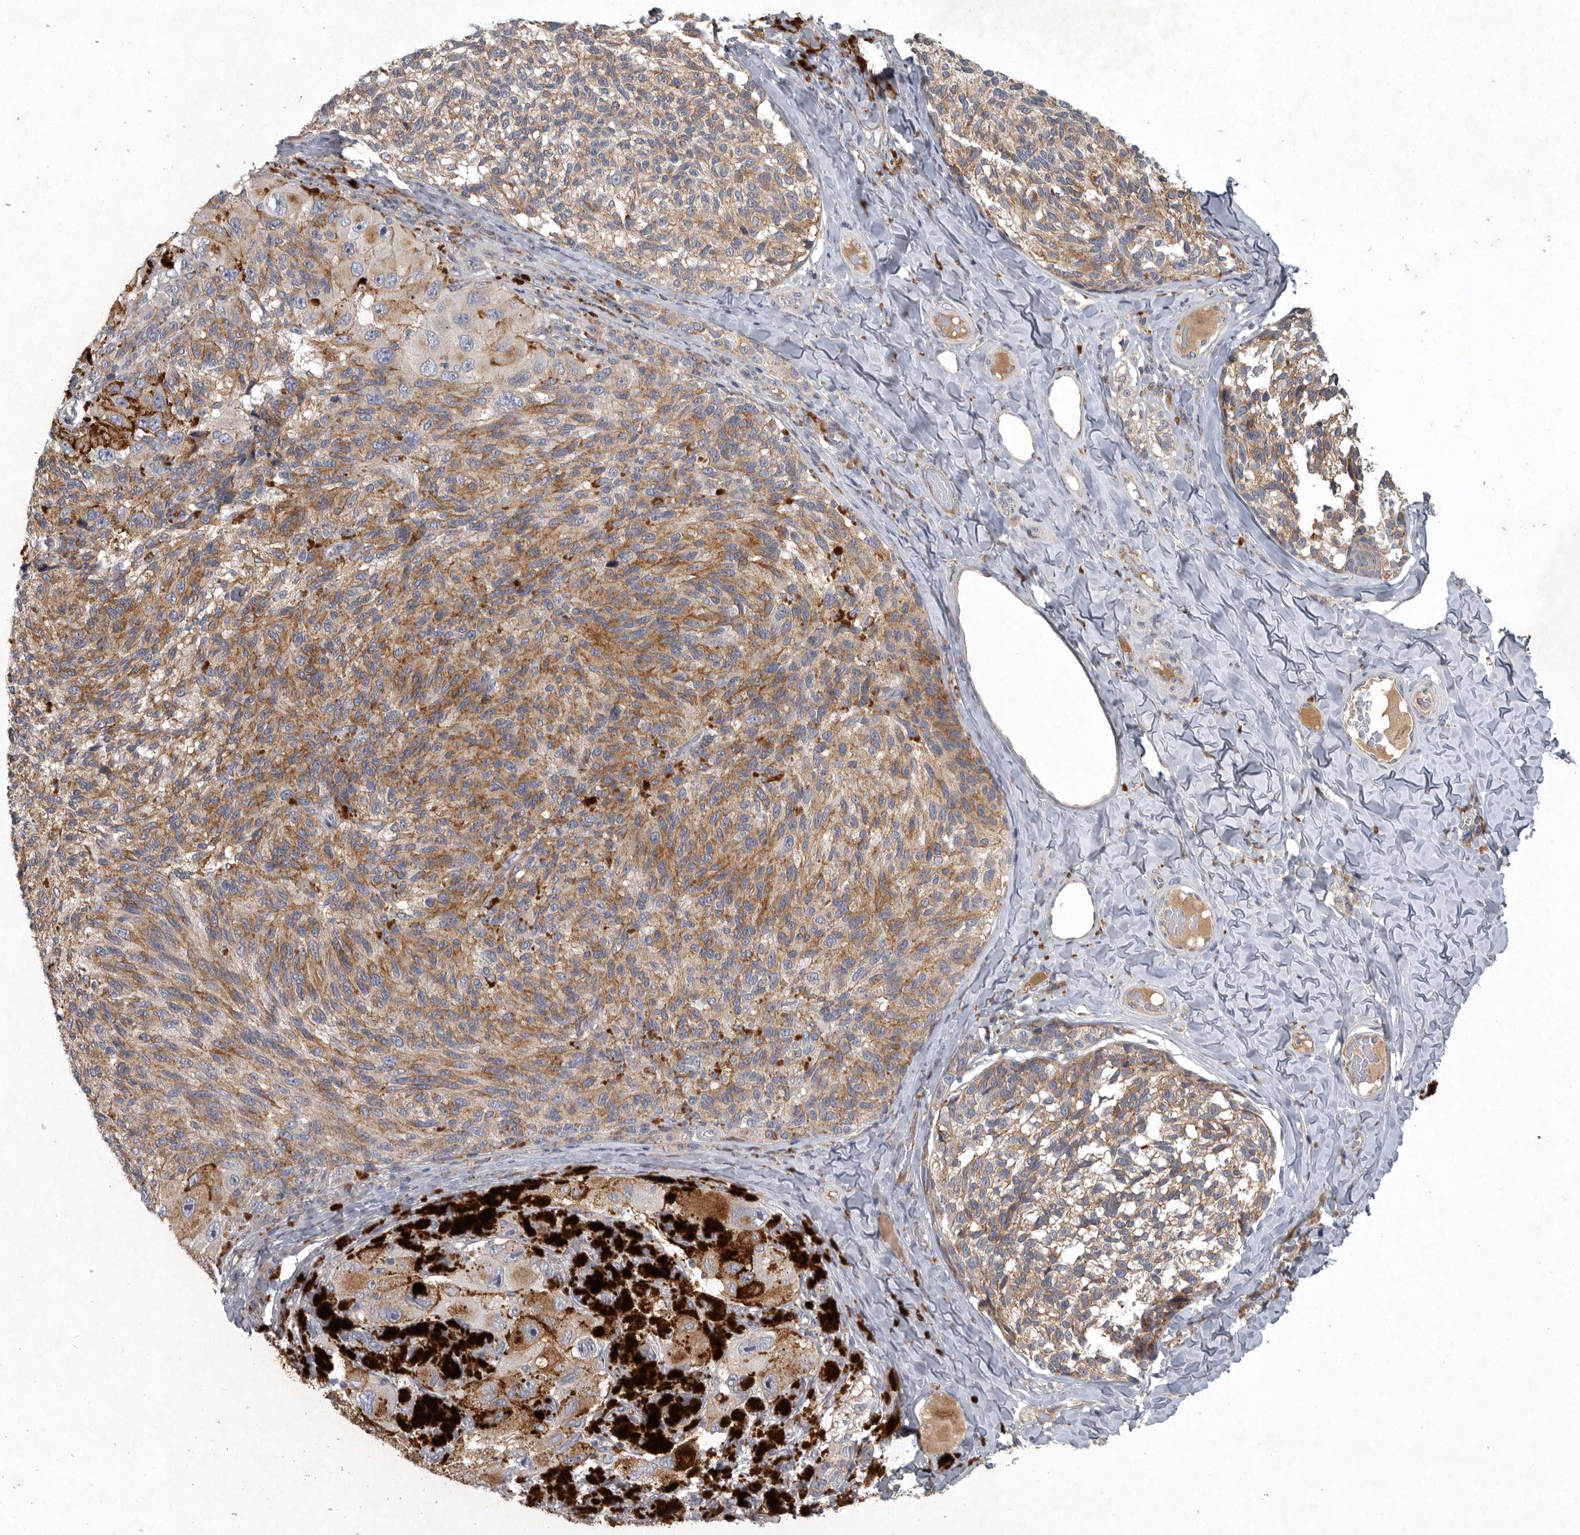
{"staining": {"intensity": "moderate", "quantity": "25%-75%", "location": "cytoplasmic/membranous"}, "tissue": "melanoma", "cell_type": "Tumor cells", "image_type": "cancer", "snomed": [{"axis": "morphology", "description": "Malignant melanoma, NOS"}, {"axis": "topography", "description": "Skin"}], "caption": "Moderate cytoplasmic/membranous protein expression is identified in about 25%-75% of tumor cells in malignant melanoma.", "gene": "LAMTOR3", "patient": {"sex": "female", "age": 73}}